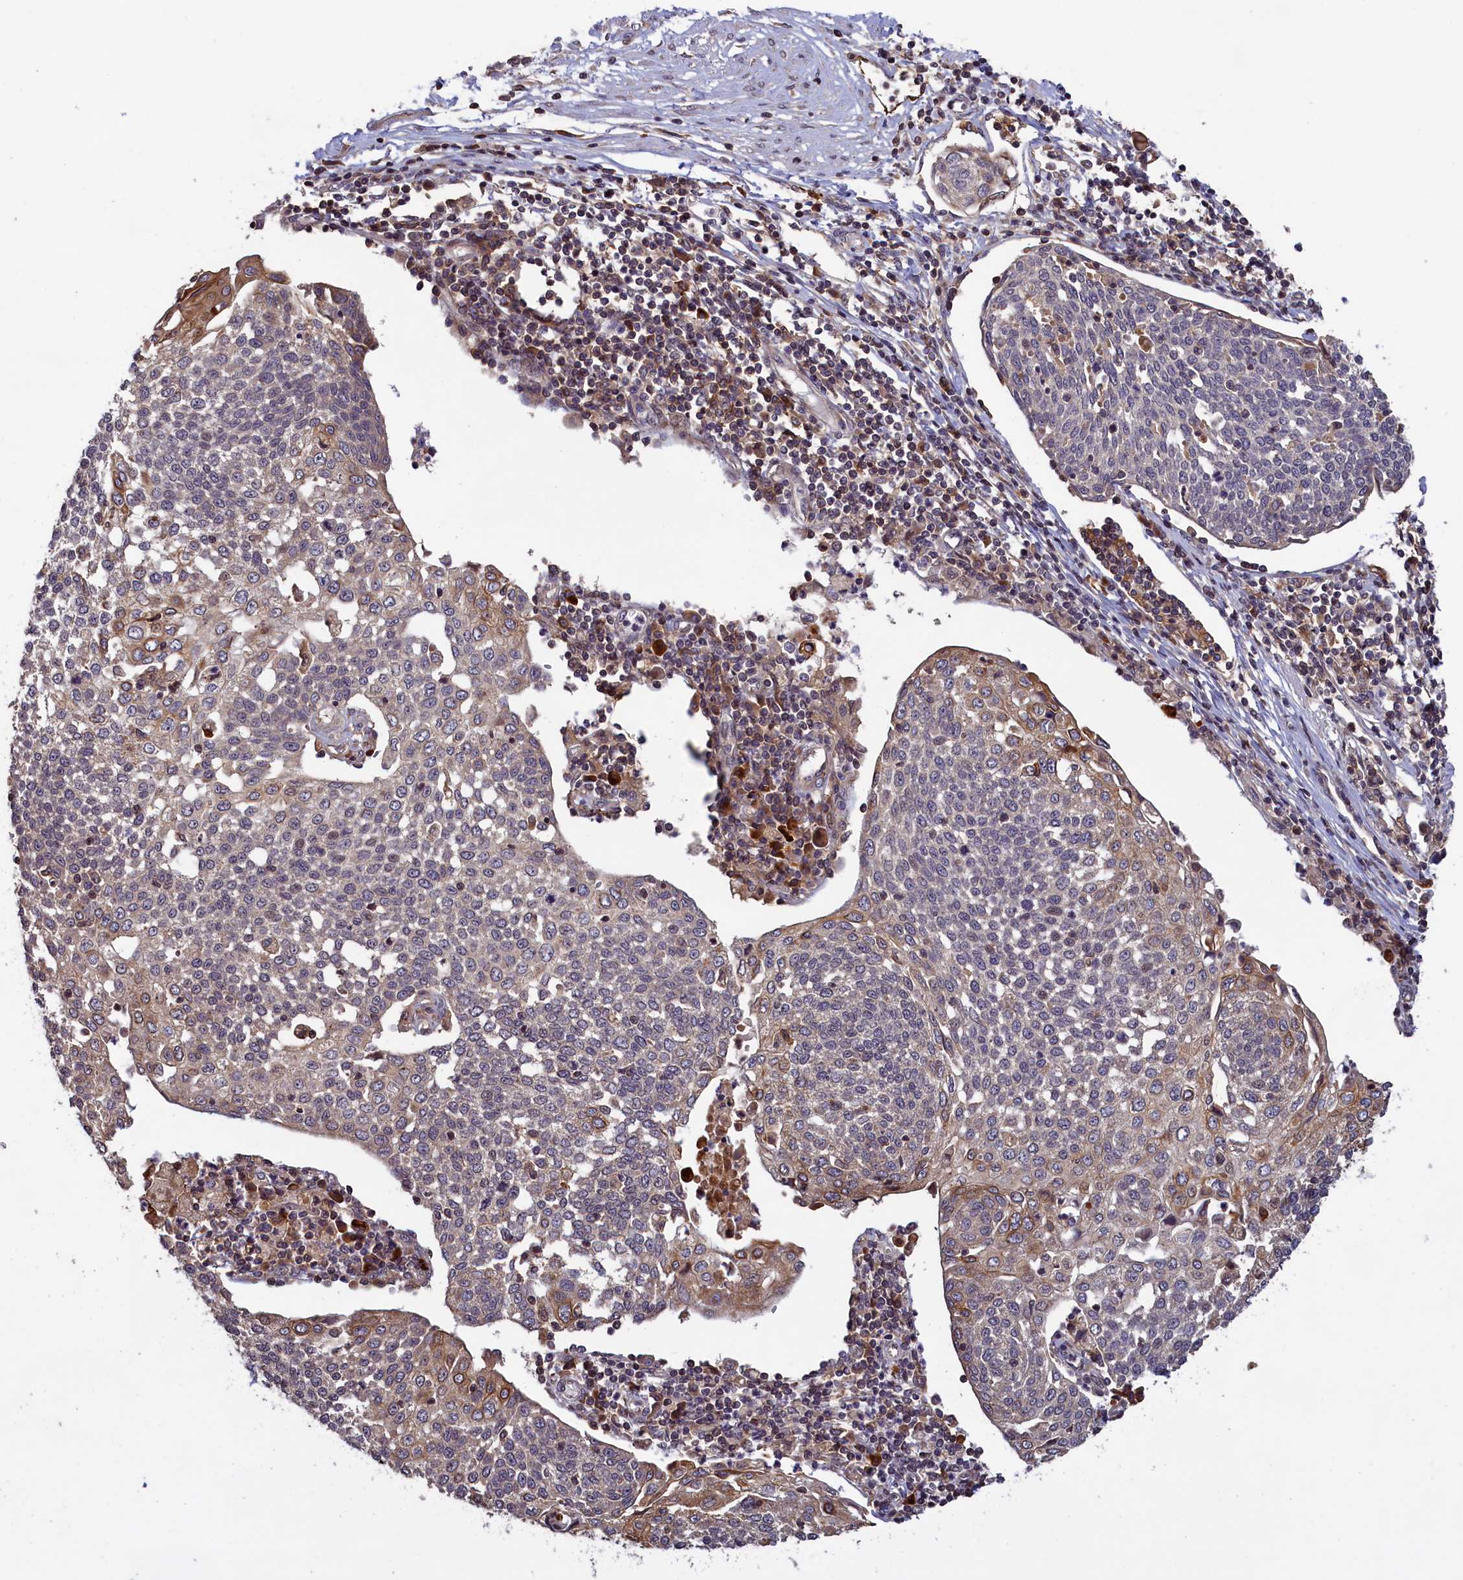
{"staining": {"intensity": "moderate", "quantity": "25%-75%", "location": "cytoplasmic/membranous"}, "tissue": "cervical cancer", "cell_type": "Tumor cells", "image_type": "cancer", "snomed": [{"axis": "morphology", "description": "Squamous cell carcinoma, NOS"}, {"axis": "topography", "description": "Cervix"}], "caption": "Protein positivity by immunohistochemistry shows moderate cytoplasmic/membranous staining in about 25%-75% of tumor cells in cervical cancer.", "gene": "DENND1B", "patient": {"sex": "female", "age": 34}}